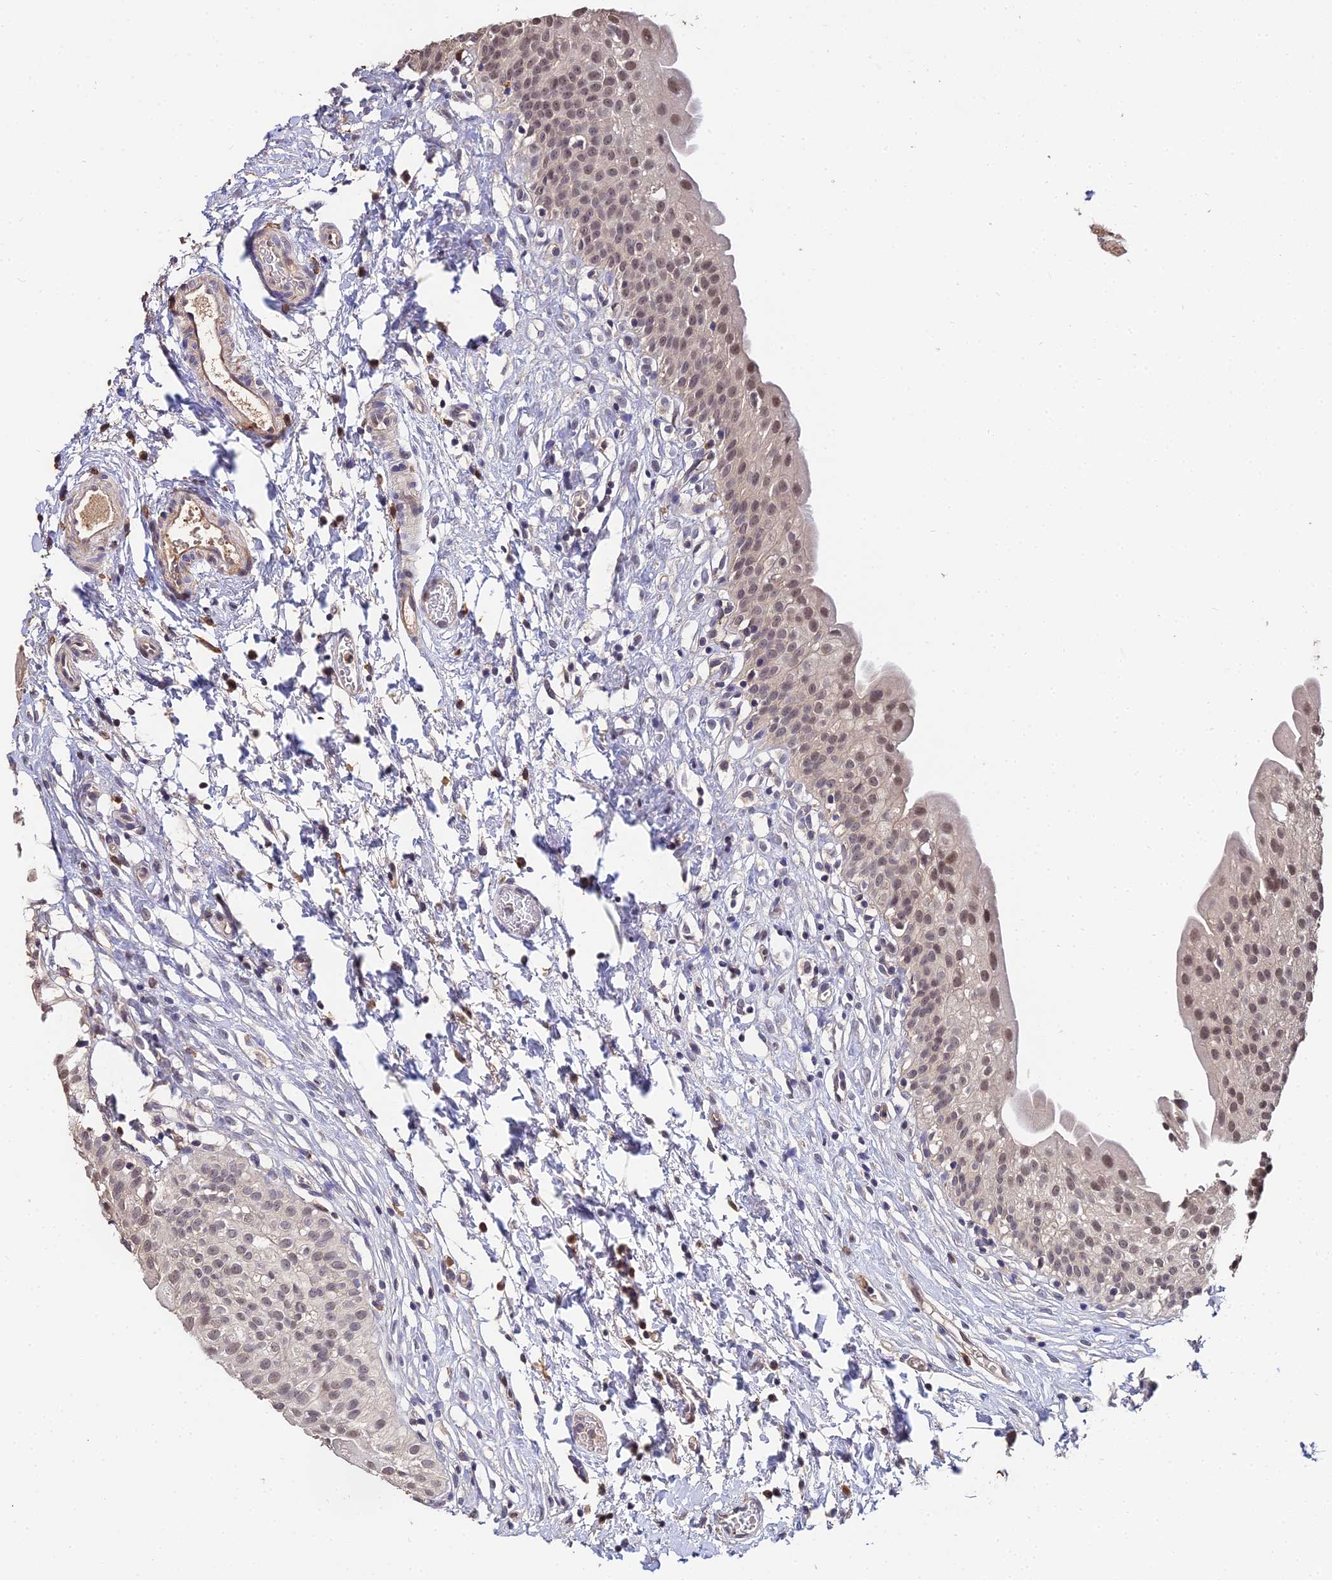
{"staining": {"intensity": "weak", "quantity": "25%-75%", "location": "nuclear"}, "tissue": "urinary bladder", "cell_type": "Urothelial cells", "image_type": "normal", "snomed": [{"axis": "morphology", "description": "Normal tissue, NOS"}, {"axis": "topography", "description": "Urinary bladder"}], "caption": "Protein analysis of normal urinary bladder shows weak nuclear positivity in about 25%-75% of urothelial cells.", "gene": "LSM5", "patient": {"sex": "male", "age": 51}}